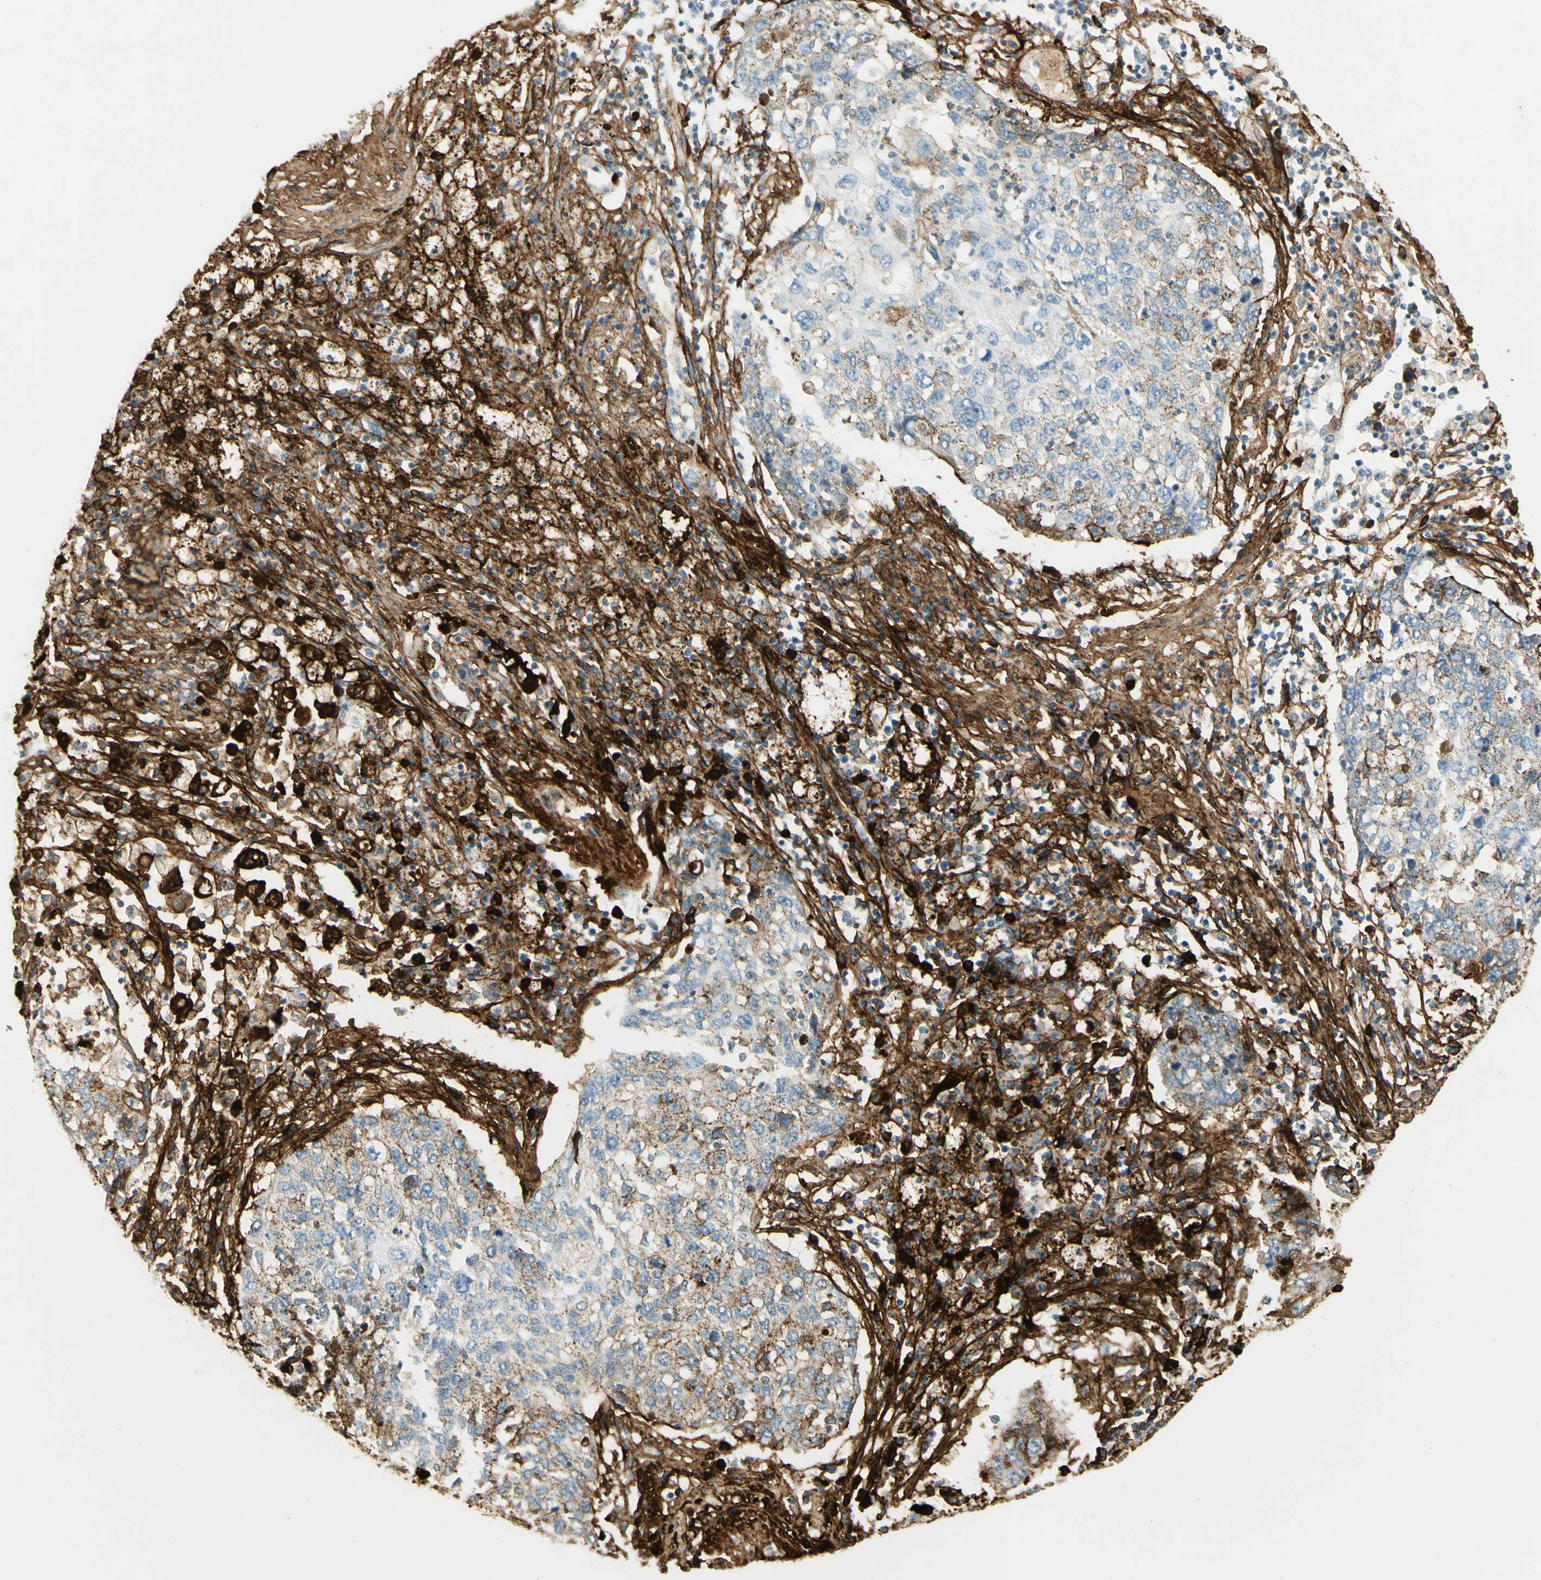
{"staining": {"intensity": "strong", "quantity": "25%-75%", "location": "cytoplasmic/membranous"}, "tissue": "lung cancer", "cell_type": "Tumor cells", "image_type": "cancer", "snomed": [{"axis": "morphology", "description": "Squamous cell carcinoma, NOS"}, {"axis": "topography", "description": "Lung"}], "caption": "This image reveals squamous cell carcinoma (lung) stained with immunohistochemistry to label a protein in brown. The cytoplasmic/membranous of tumor cells show strong positivity for the protein. Nuclei are counter-stained blue.", "gene": "TNN", "patient": {"sex": "female", "age": 63}}